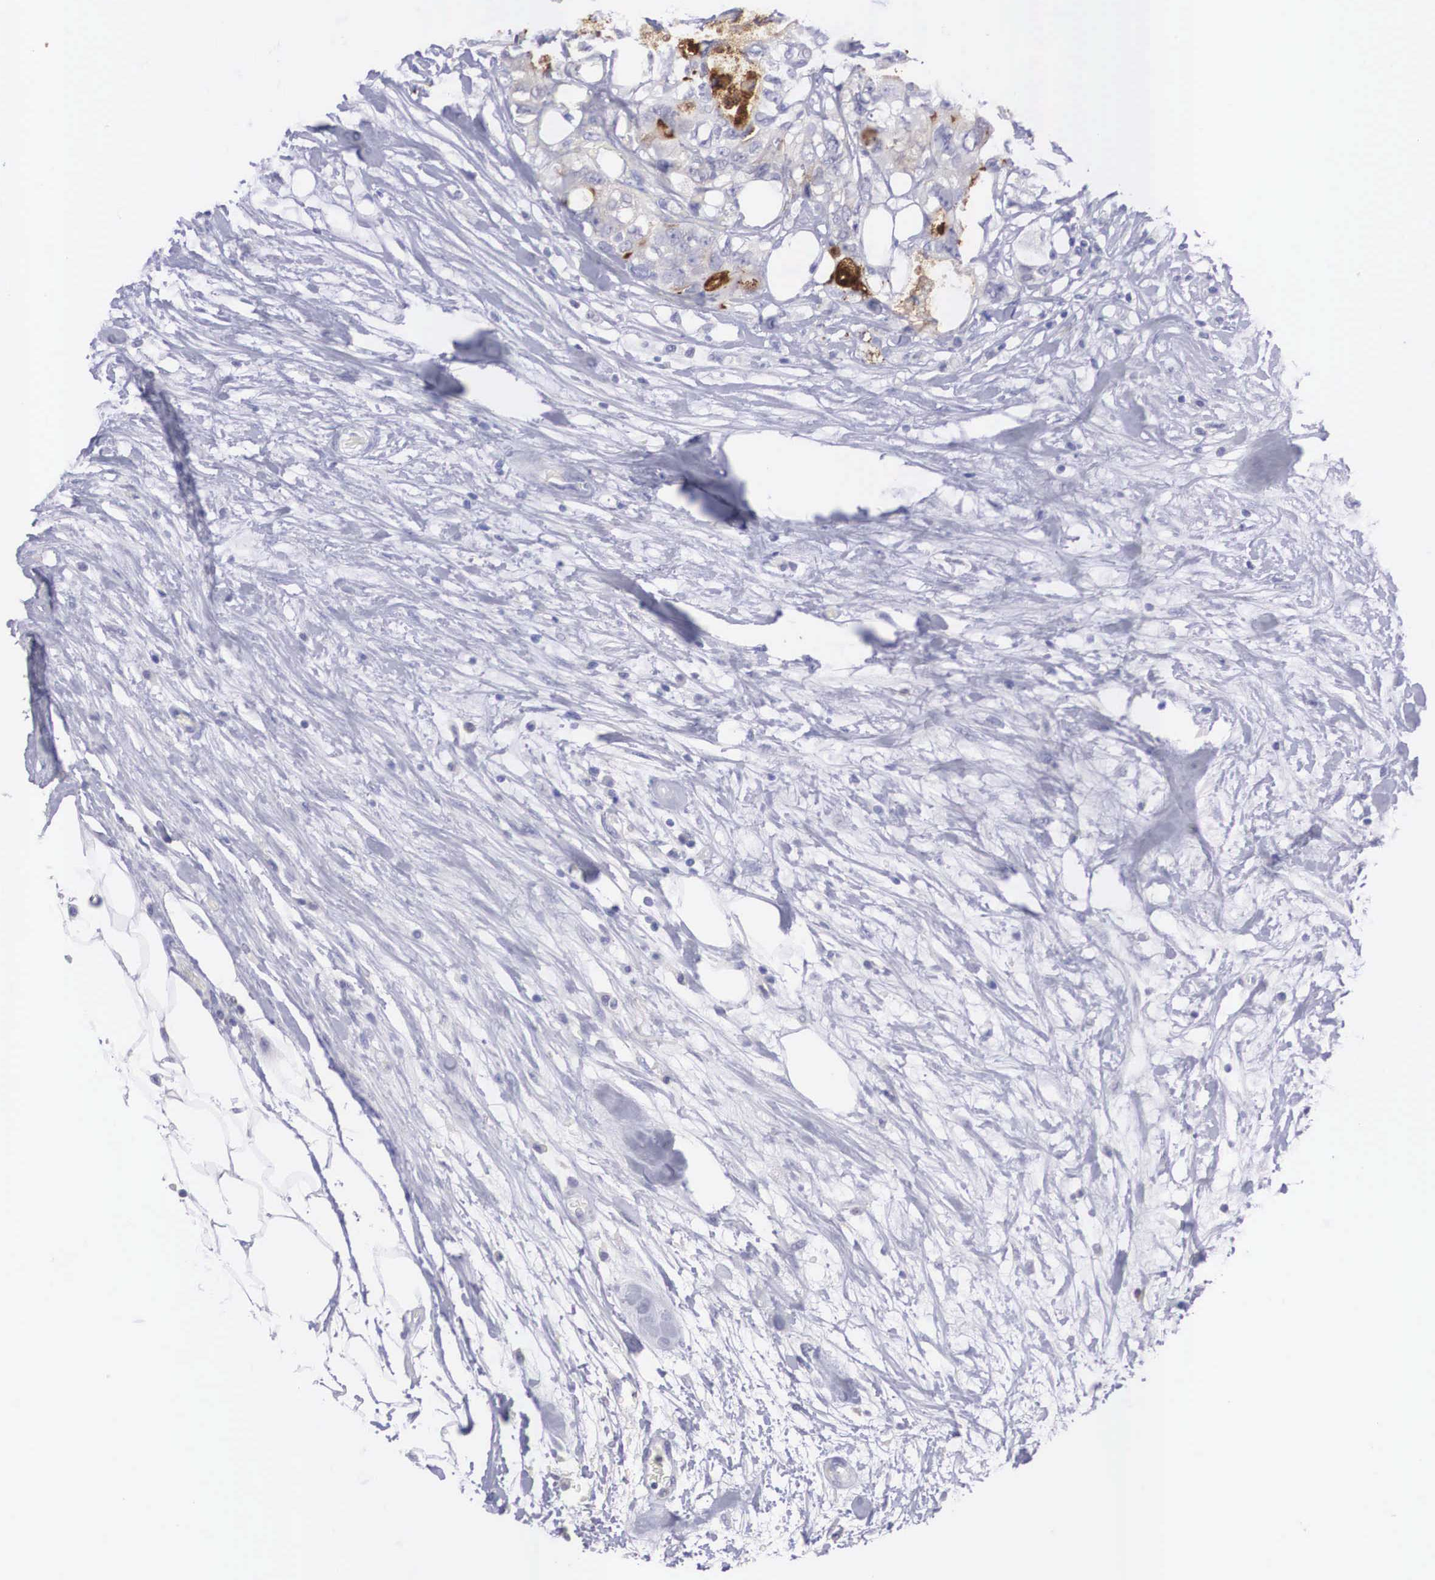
{"staining": {"intensity": "negative", "quantity": "none", "location": "none"}, "tissue": "colorectal cancer", "cell_type": "Tumor cells", "image_type": "cancer", "snomed": [{"axis": "morphology", "description": "Adenocarcinoma, NOS"}, {"axis": "topography", "description": "Rectum"}], "caption": "The histopathology image shows no significant positivity in tumor cells of colorectal adenocarcinoma.", "gene": "REPS2", "patient": {"sex": "female", "age": 57}}